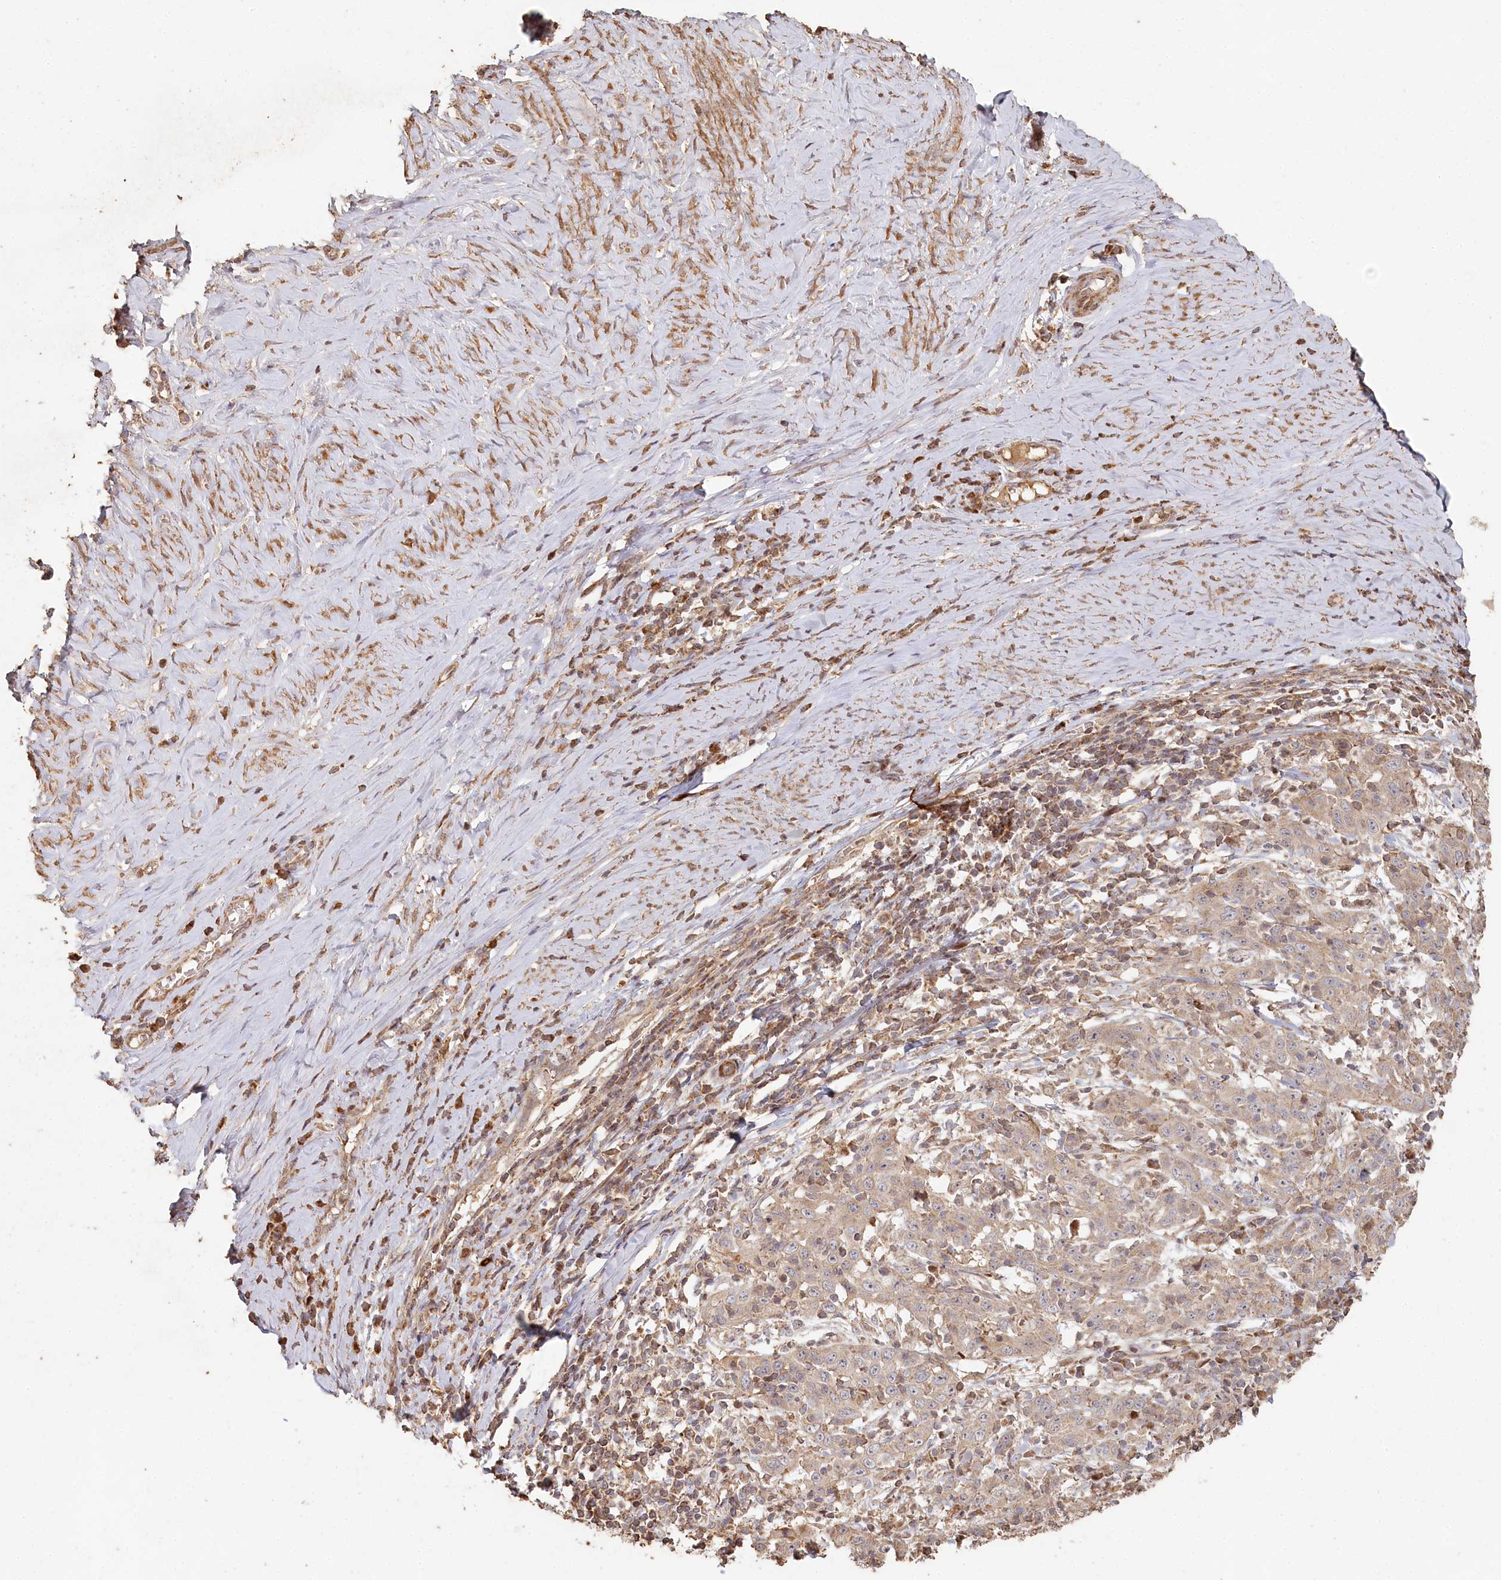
{"staining": {"intensity": "weak", "quantity": "25%-75%", "location": "cytoplasmic/membranous"}, "tissue": "cervical cancer", "cell_type": "Tumor cells", "image_type": "cancer", "snomed": [{"axis": "morphology", "description": "Squamous cell carcinoma, NOS"}, {"axis": "topography", "description": "Cervix"}], "caption": "Protein staining shows weak cytoplasmic/membranous positivity in approximately 25%-75% of tumor cells in squamous cell carcinoma (cervical). (Brightfield microscopy of DAB IHC at high magnification).", "gene": "HAL", "patient": {"sex": "female", "age": 46}}